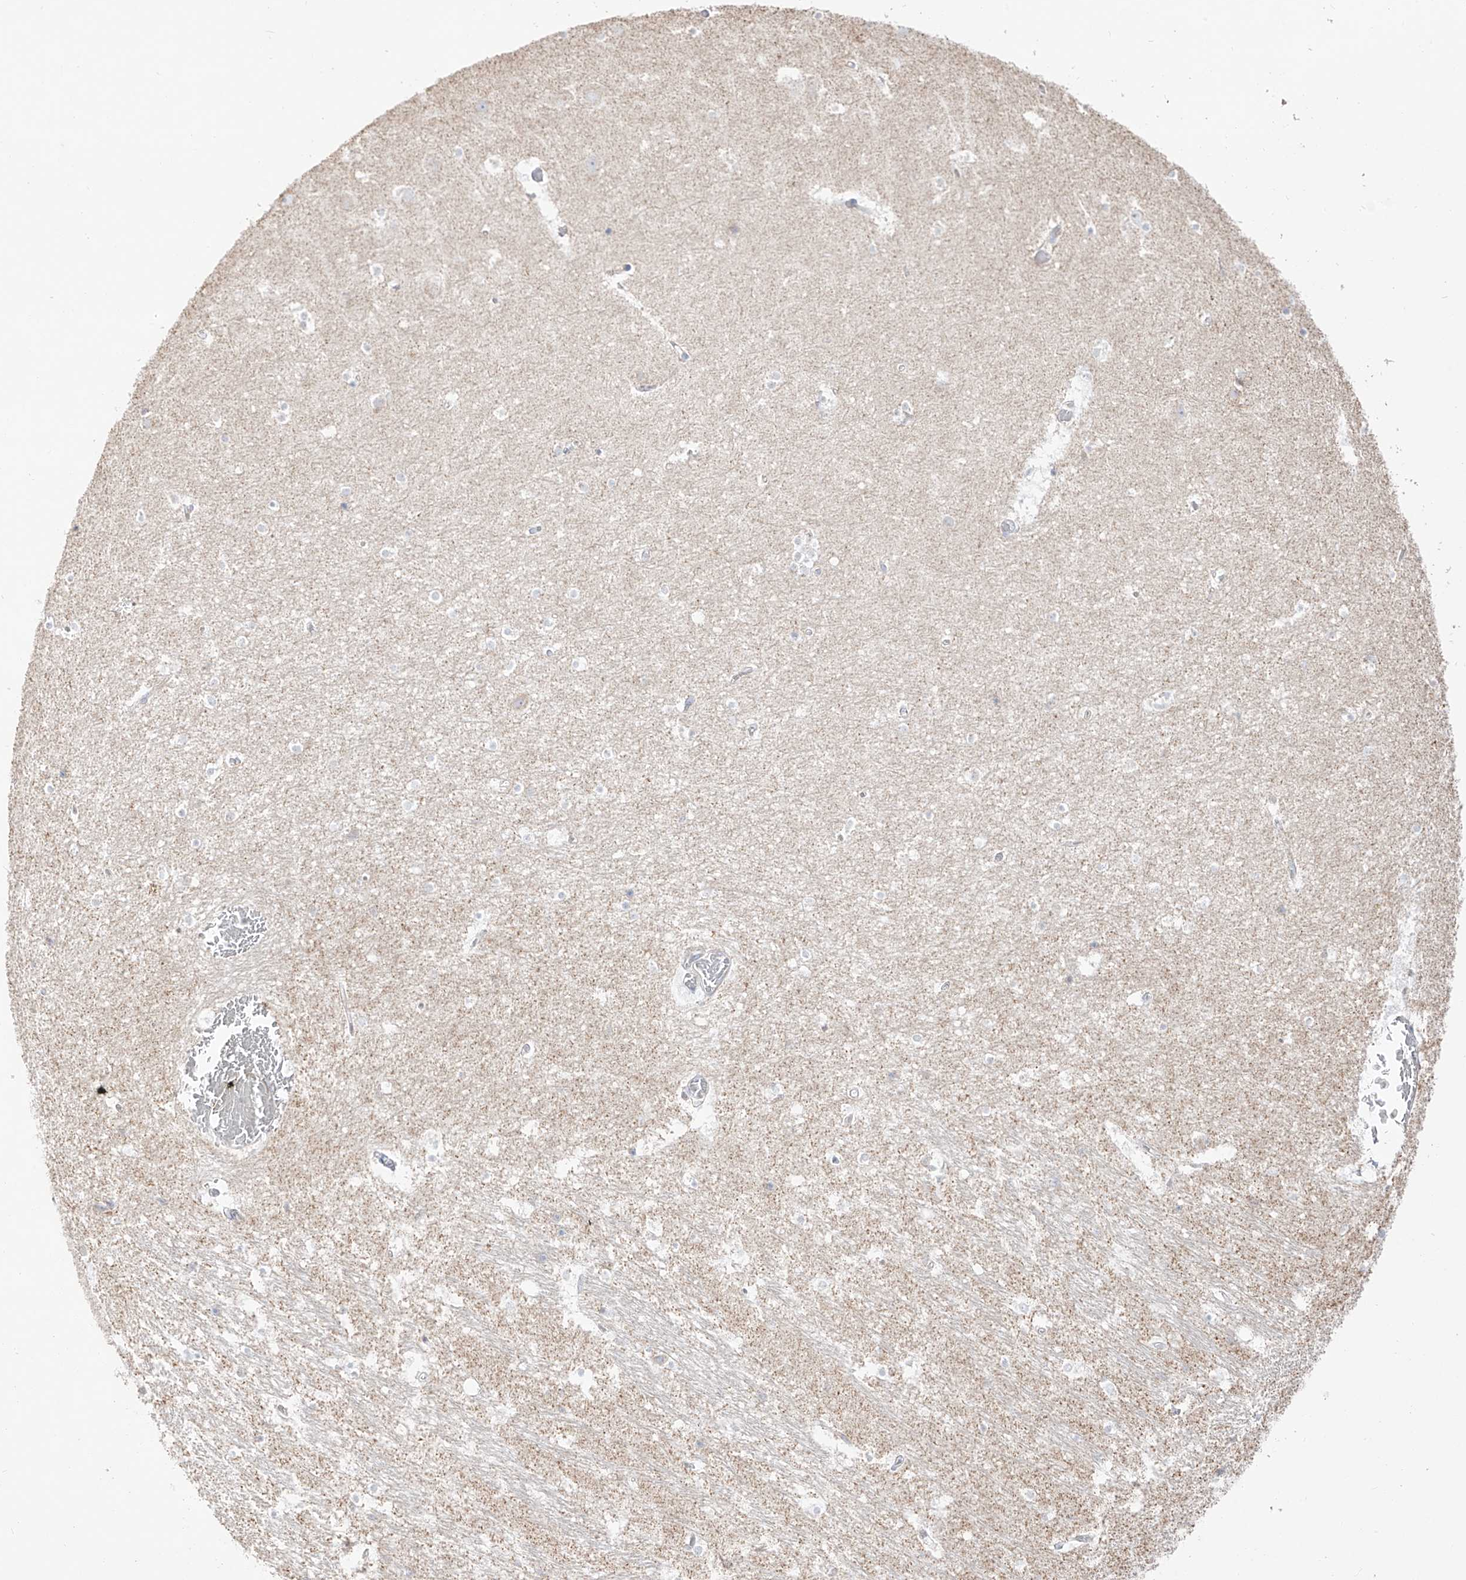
{"staining": {"intensity": "negative", "quantity": "none", "location": "none"}, "tissue": "hippocampus", "cell_type": "Glial cells", "image_type": "normal", "snomed": [{"axis": "morphology", "description": "Normal tissue, NOS"}, {"axis": "topography", "description": "Hippocampus"}], "caption": "A photomicrograph of hippocampus stained for a protein shows no brown staining in glial cells.", "gene": "RCHY1", "patient": {"sex": "female", "age": 52}}